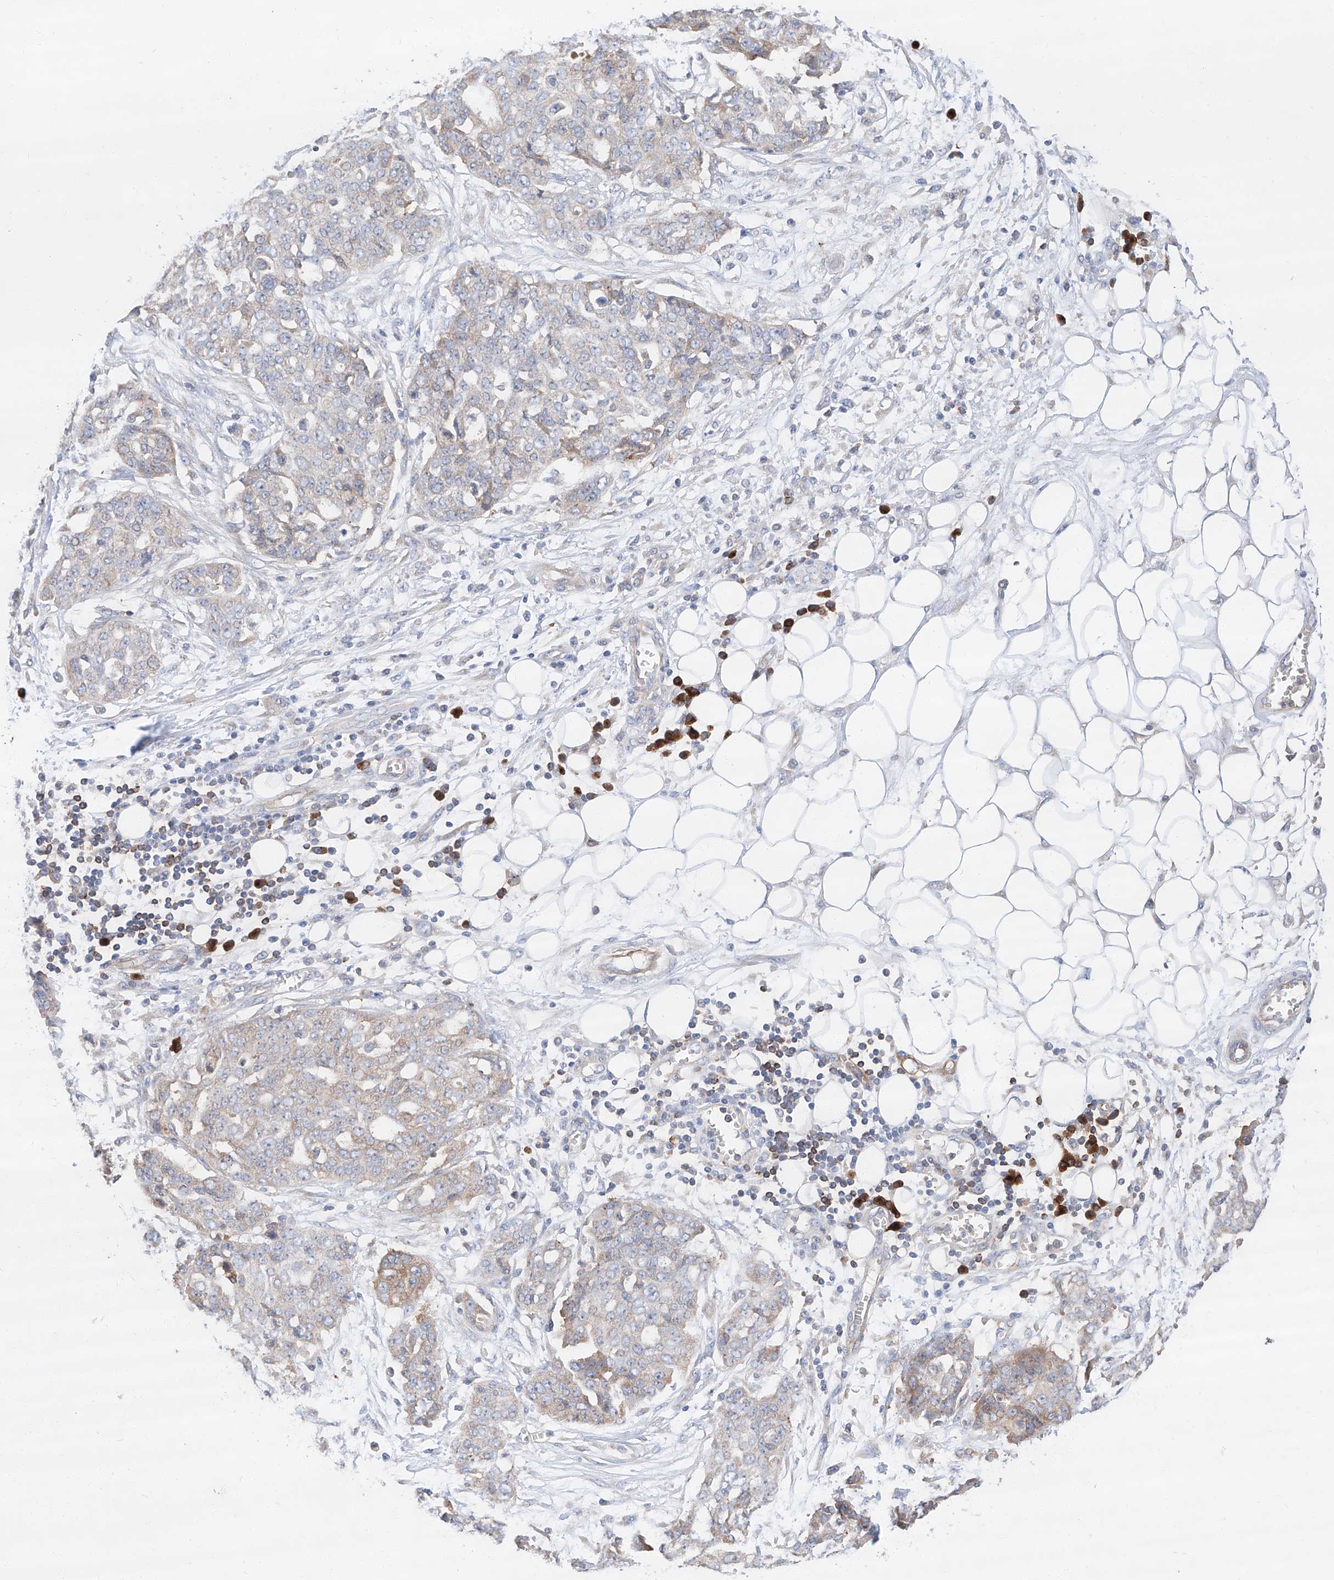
{"staining": {"intensity": "weak", "quantity": "<25%", "location": "cytoplasmic/membranous"}, "tissue": "ovarian cancer", "cell_type": "Tumor cells", "image_type": "cancer", "snomed": [{"axis": "morphology", "description": "Cystadenocarcinoma, serous, NOS"}, {"axis": "topography", "description": "Soft tissue"}, {"axis": "topography", "description": "Ovary"}], "caption": "Immunohistochemistry (IHC) photomicrograph of neoplastic tissue: human serous cystadenocarcinoma (ovarian) stained with DAB (3,3'-diaminobenzidine) exhibits no significant protein expression in tumor cells. (Stains: DAB immunohistochemistry (IHC) with hematoxylin counter stain, Microscopy: brightfield microscopy at high magnification).", "gene": "GLMN", "patient": {"sex": "female", "age": 57}}